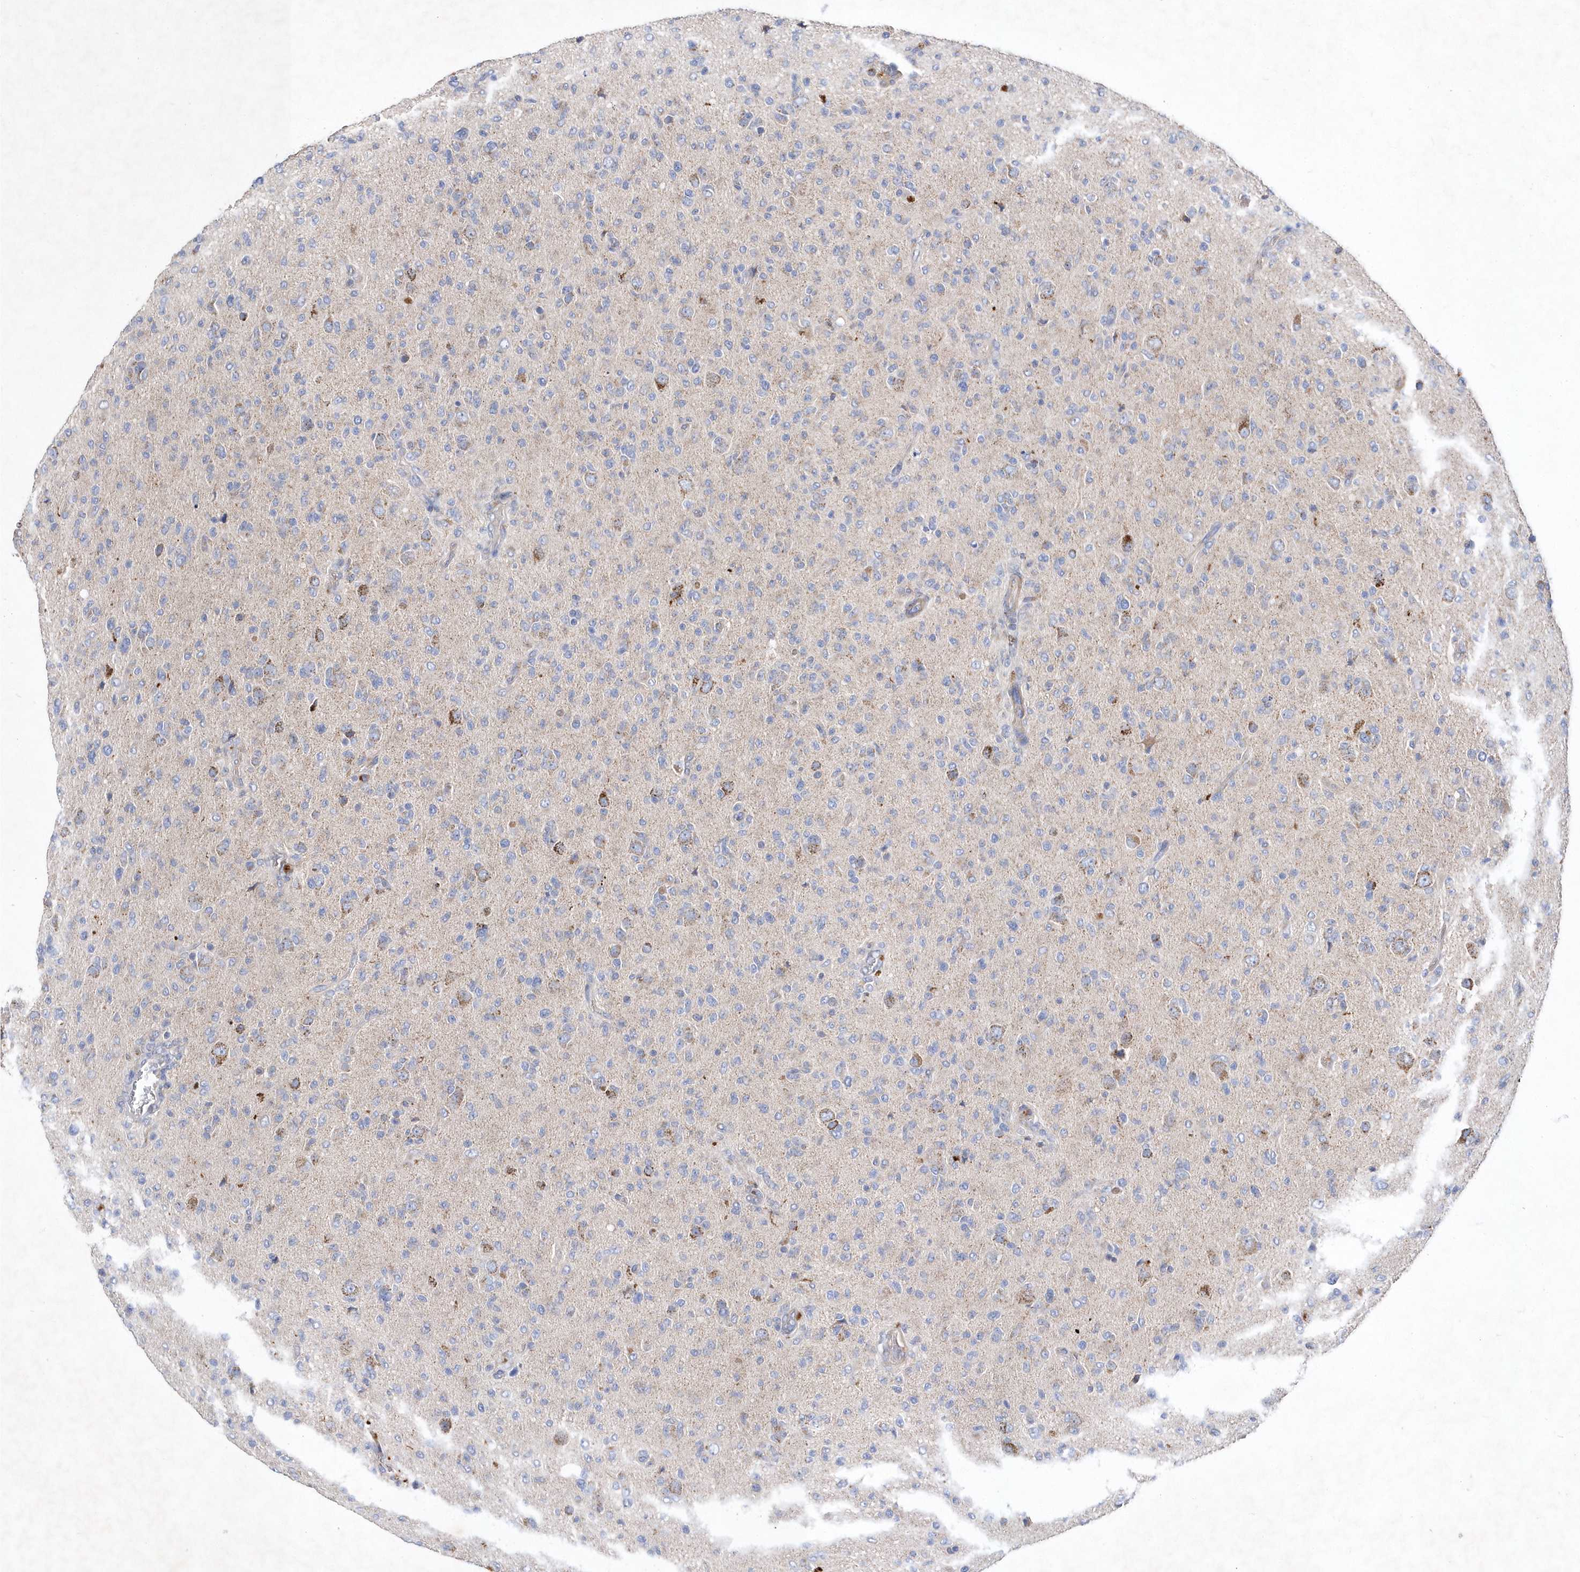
{"staining": {"intensity": "negative", "quantity": "none", "location": "none"}, "tissue": "glioma", "cell_type": "Tumor cells", "image_type": "cancer", "snomed": [{"axis": "morphology", "description": "Glioma, malignant, High grade"}, {"axis": "topography", "description": "Brain"}], "caption": "Human malignant high-grade glioma stained for a protein using immunohistochemistry (IHC) reveals no staining in tumor cells.", "gene": "METTL8", "patient": {"sex": "female", "age": 57}}